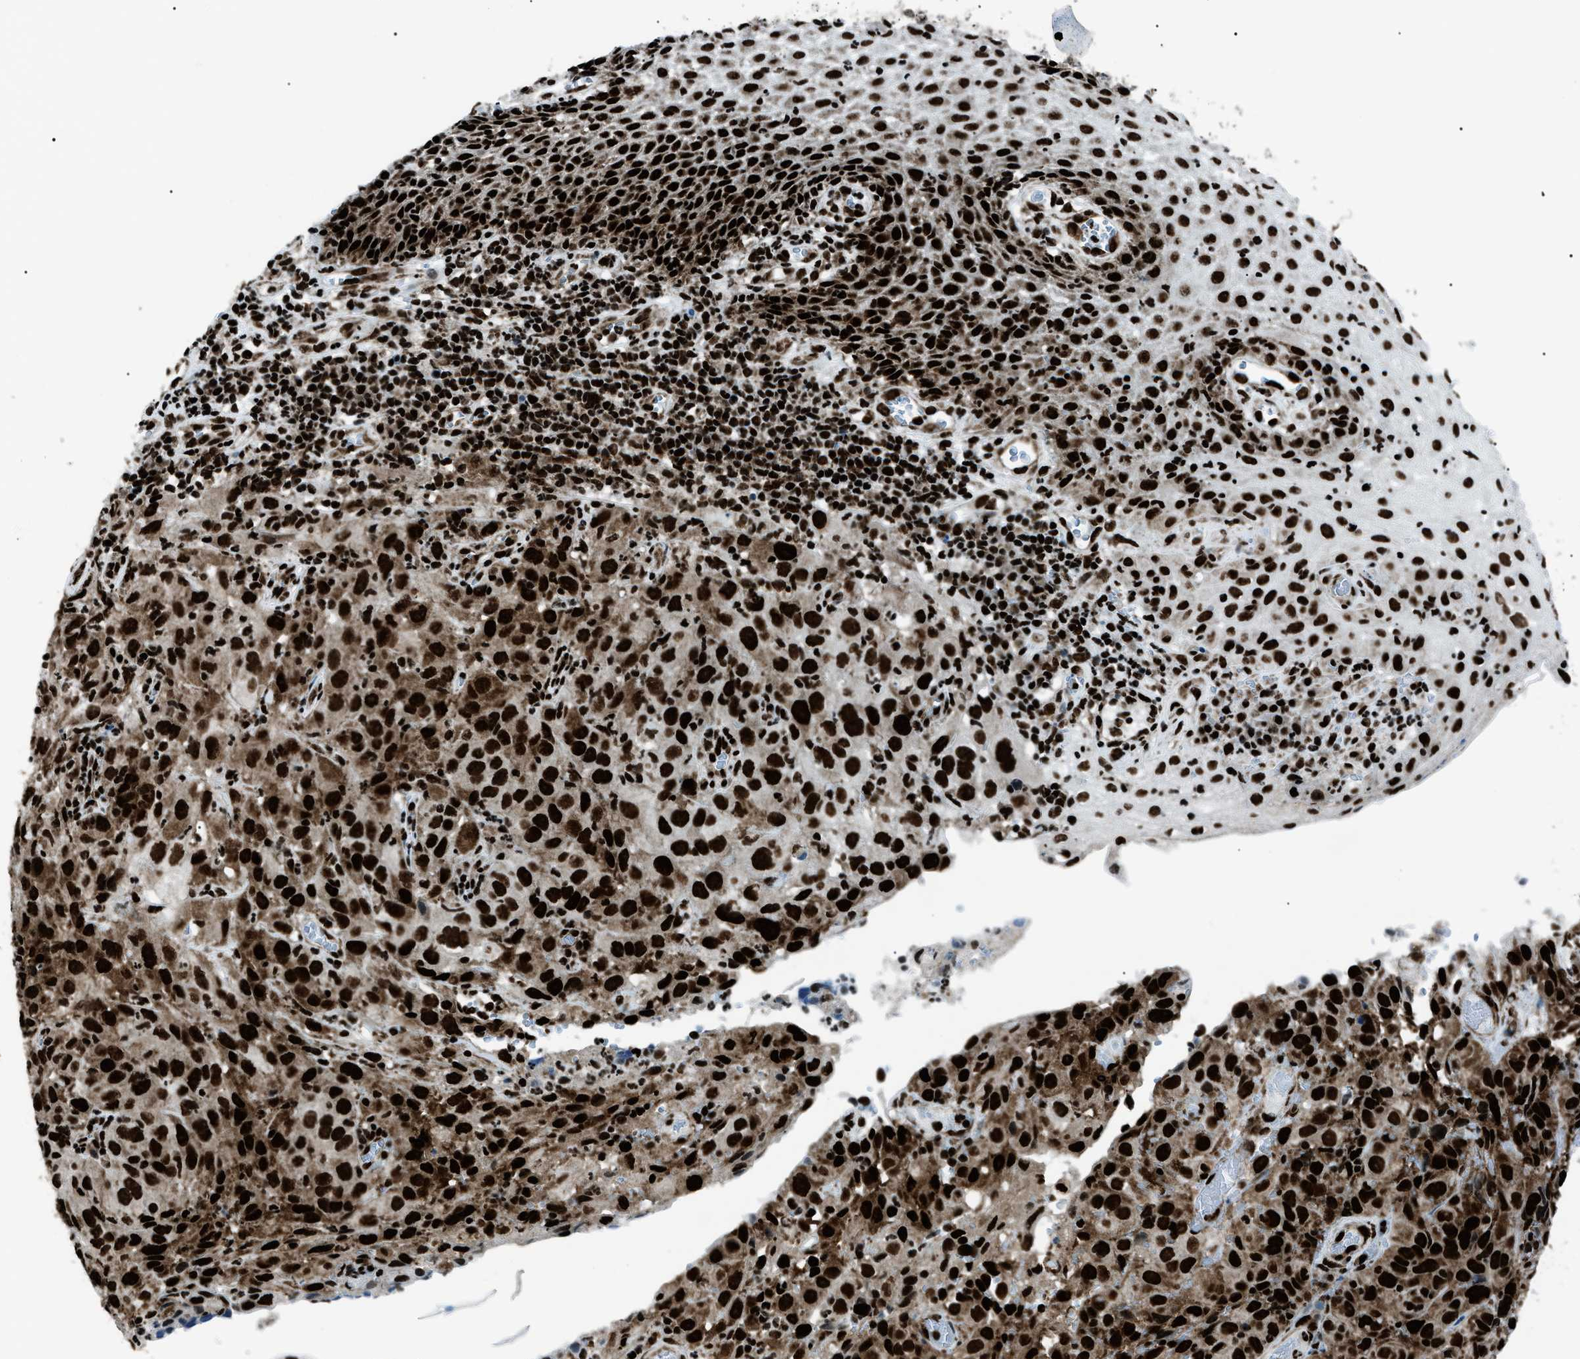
{"staining": {"intensity": "strong", "quantity": ">75%", "location": "cytoplasmic/membranous,nuclear"}, "tissue": "cervical cancer", "cell_type": "Tumor cells", "image_type": "cancer", "snomed": [{"axis": "morphology", "description": "Squamous cell carcinoma, NOS"}, {"axis": "topography", "description": "Cervix"}], "caption": "Tumor cells exhibit high levels of strong cytoplasmic/membranous and nuclear positivity in about >75% of cells in cervical cancer (squamous cell carcinoma). Ihc stains the protein of interest in brown and the nuclei are stained blue.", "gene": "HNRNPK", "patient": {"sex": "female", "age": 32}}